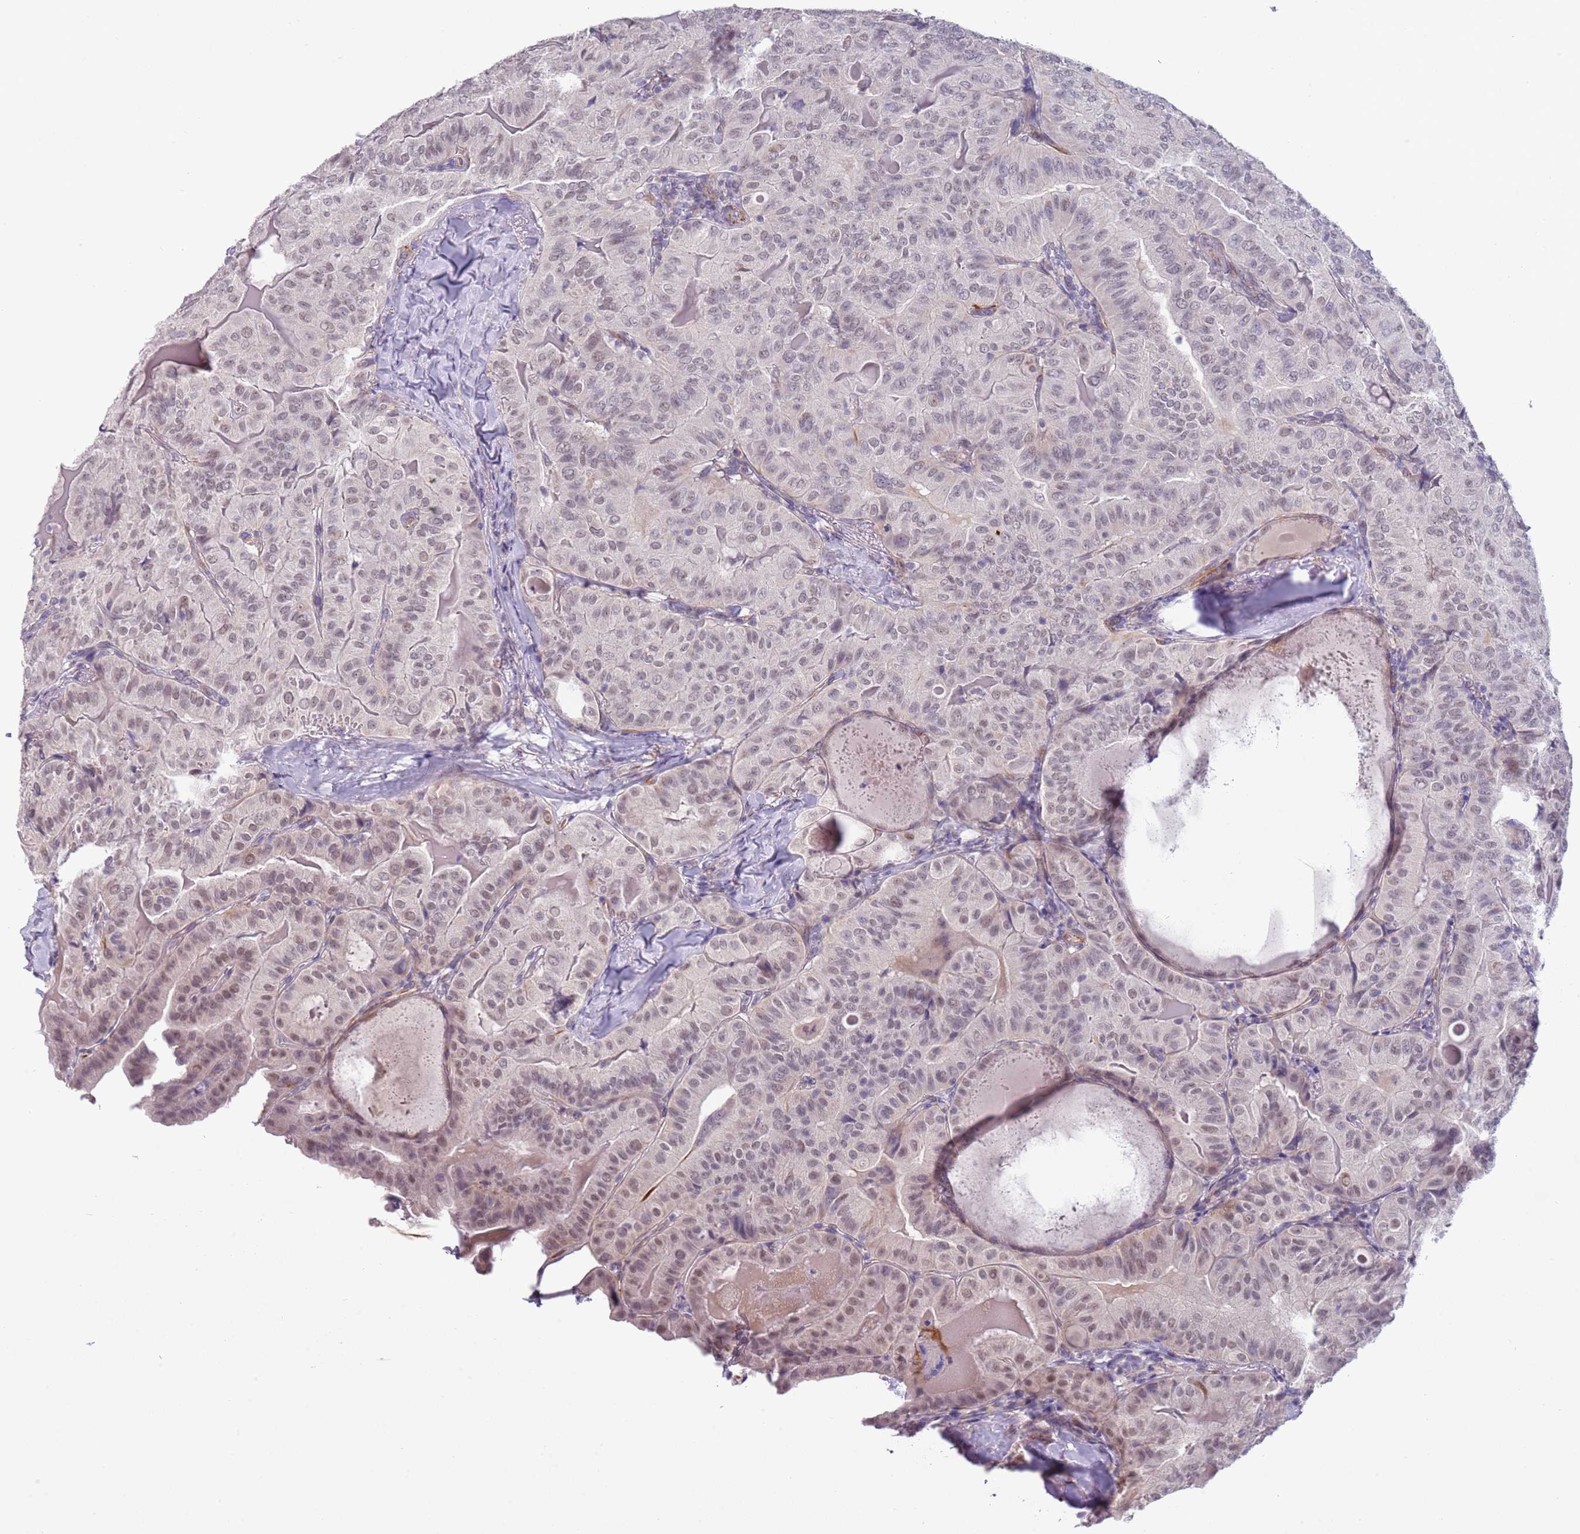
{"staining": {"intensity": "weak", "quantity": "25%-75%", "location": "nuclear"}, "tissue": "thyroid cancer", "cell_type": "Tumor cells", "image_type": "cancer", "snomed": [{"axis": "morphology", "description": "Papillary adenocarcinoma, NOS"}, {"axis": "topography", "description": "Thyroid gland"}], "caption": "An image of human thyroid papillary adenocarcinoma stained for a protein displays weak nuclear brown staining in tumor cells.", "gene": "NBPF3", "patient": {"sex": "female", "age": 68}}